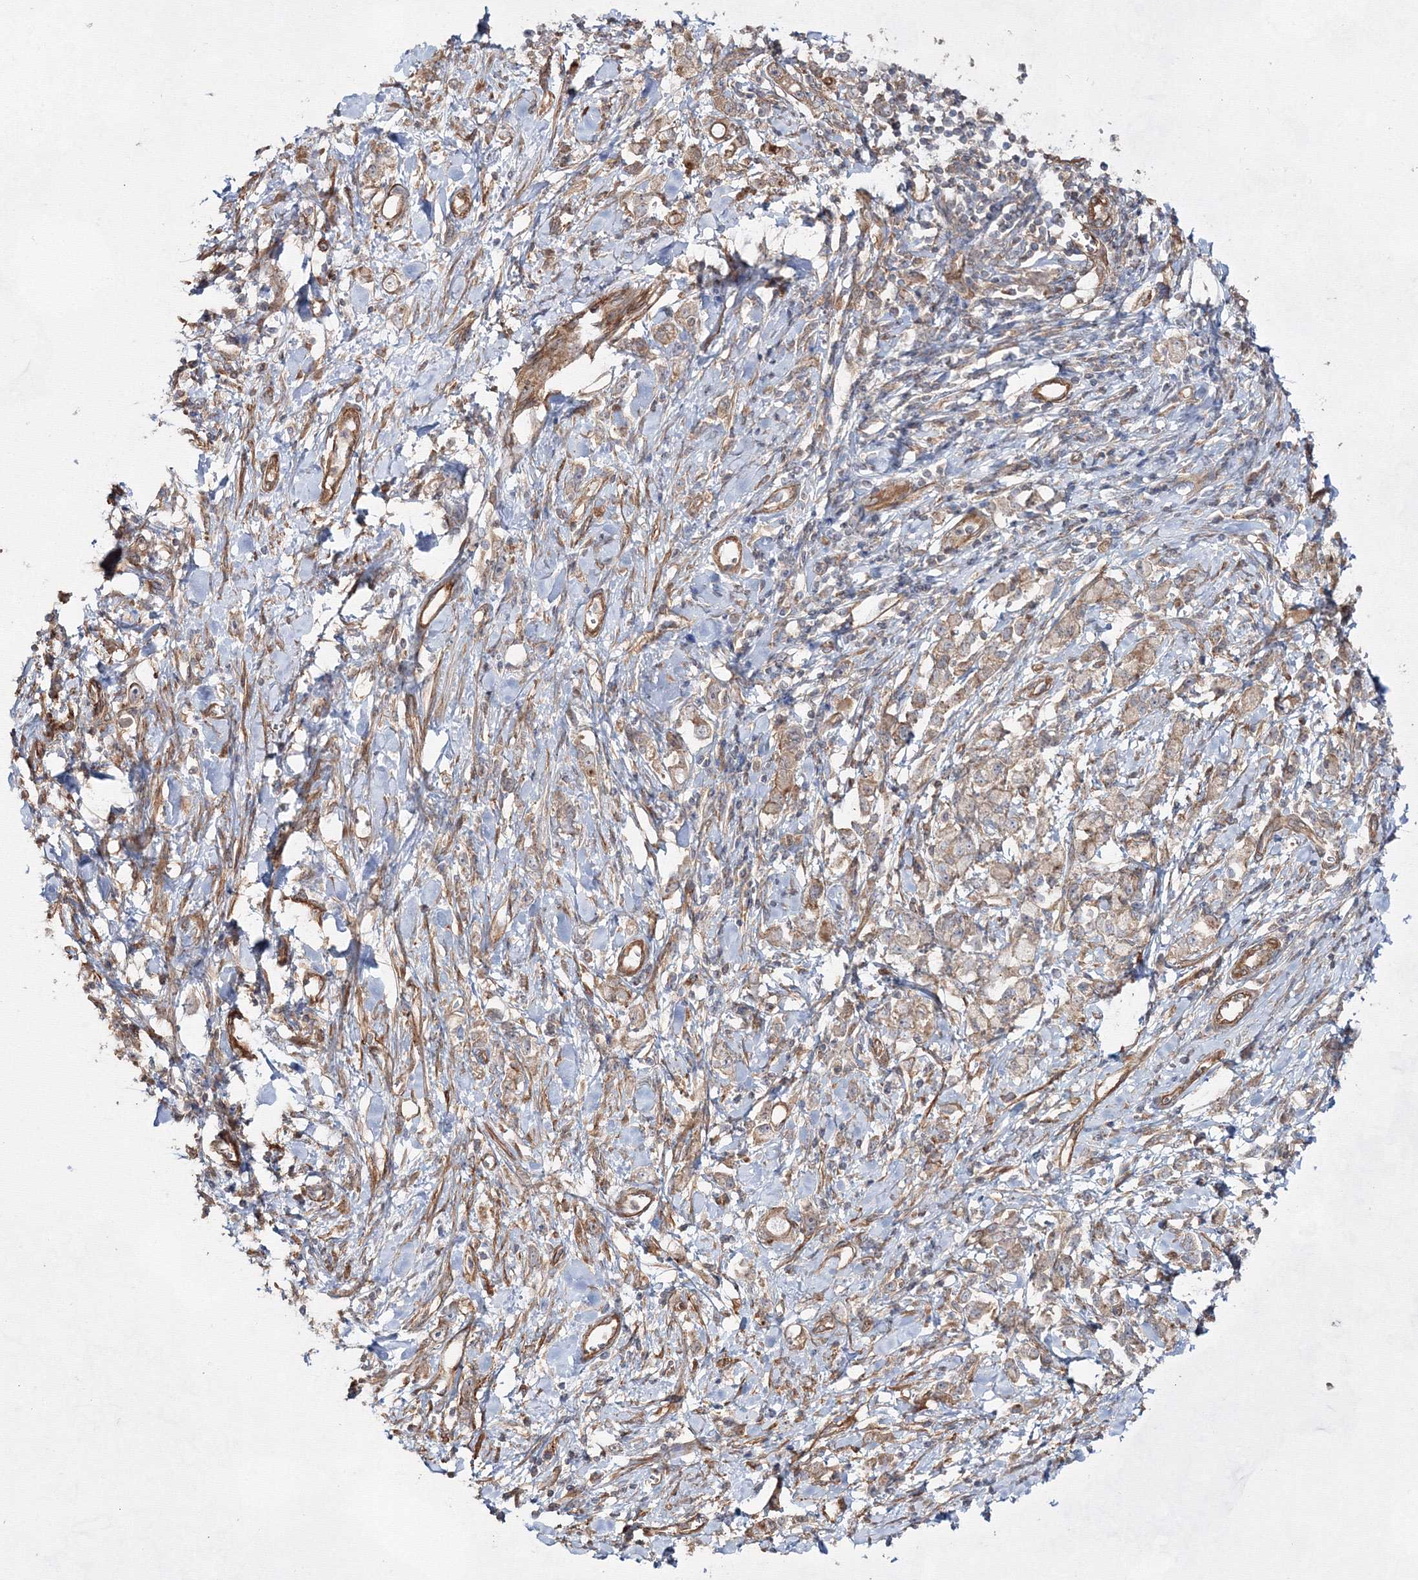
{"staining": {"intensity": "weak", "quantity": ">75%", "location": "cytoplasmic/membranous"}, "tissue": "stomach cancer", "cell_type": "Tumor cells", "image_type": "cancer", "snomed": [{"axis": "morphology", "description": "Adenocarcinoma, NOS"}, {"axis": "topography", "description": "Stomach"}], "caption": "Adenocarcinoma (stomach) was stained to show a protein in brown. There is low levels of weak cytoplasmic/membranous positivity in approximately >75% of tumor cells.", "gene": "EXOC6", "patient": {"sex": "female", "age": 76}}